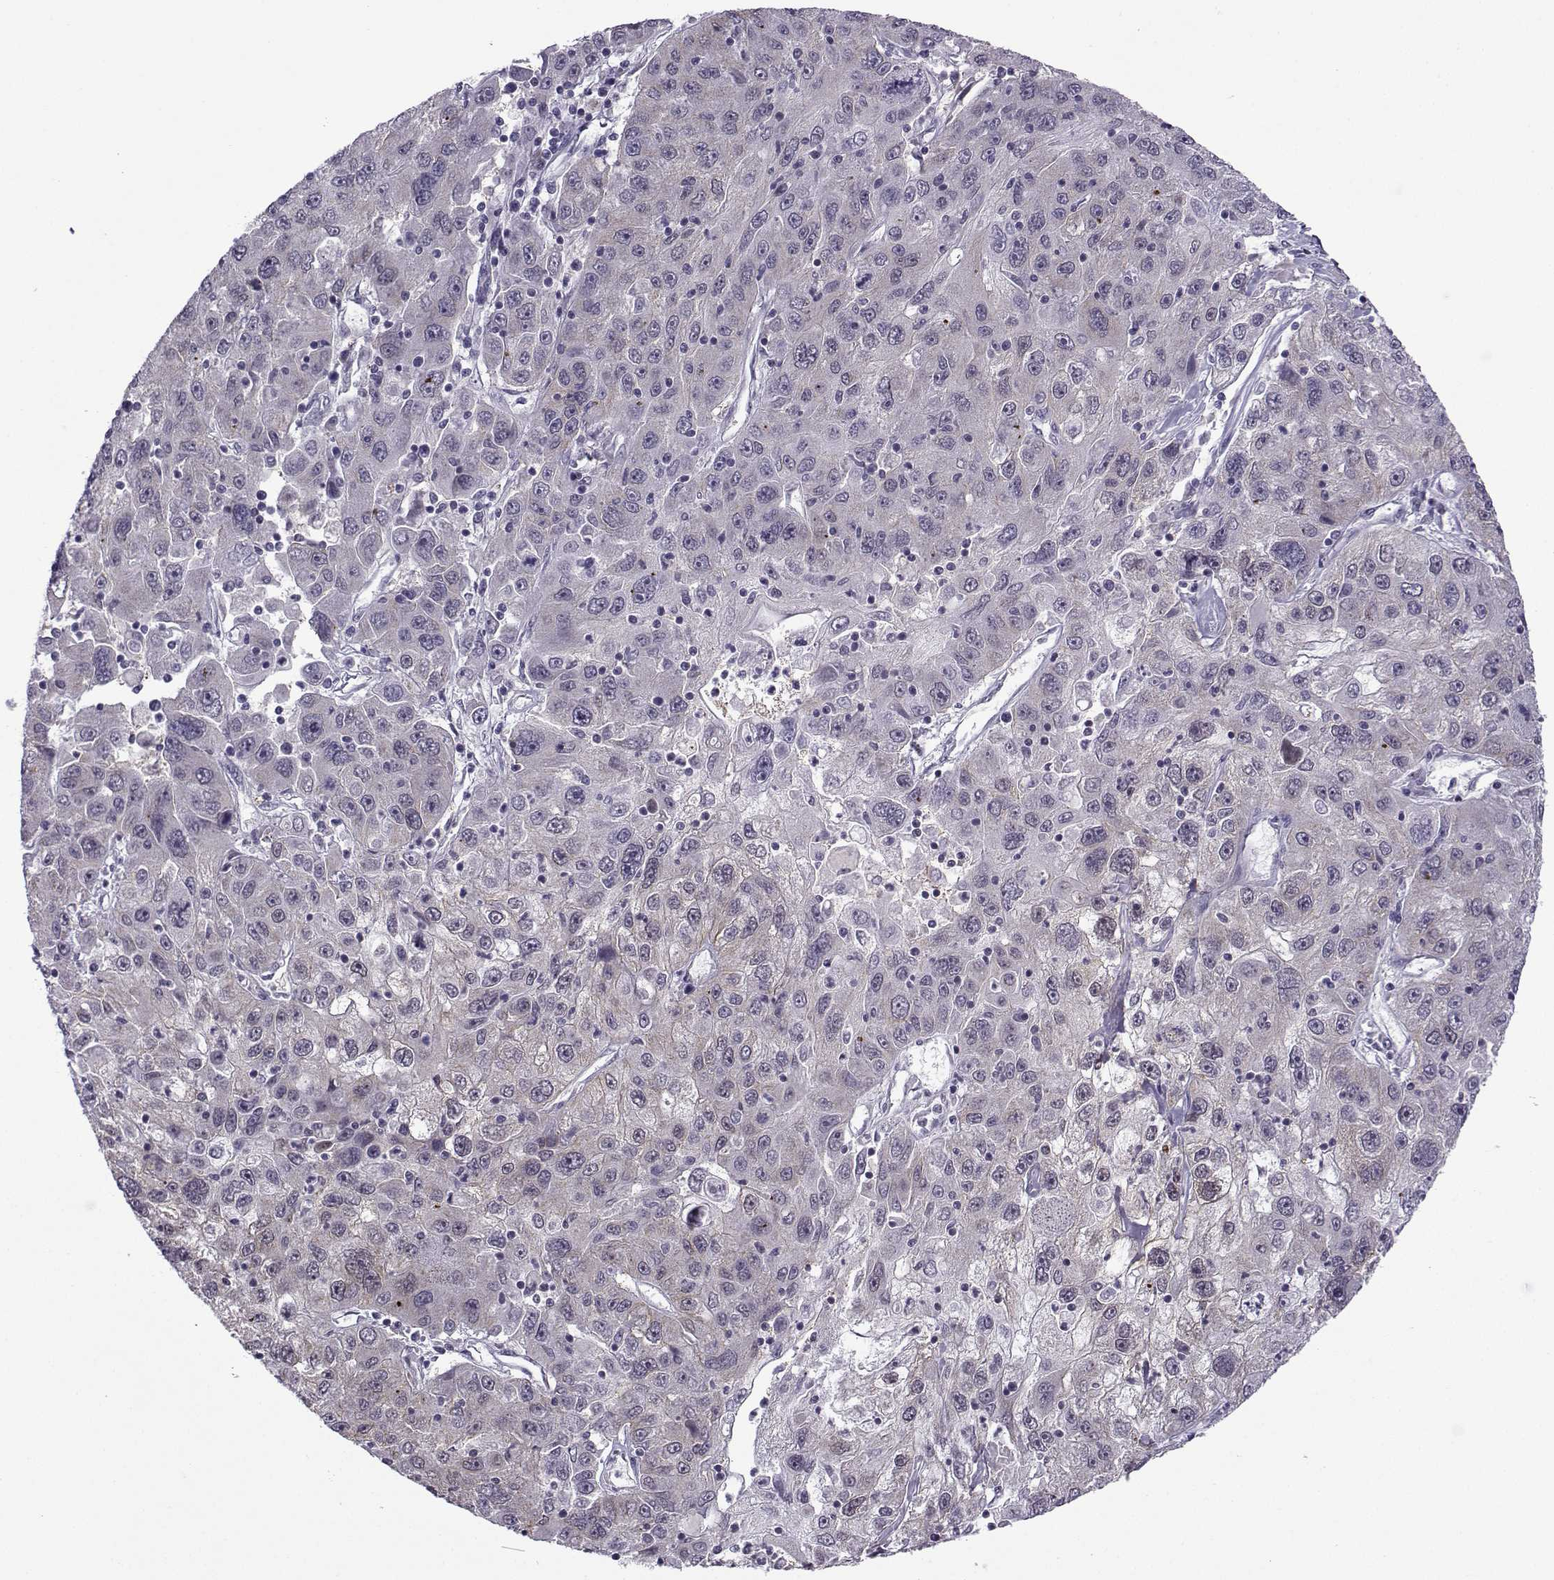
{"staining": {"intensity": "weak", "quantity": "<25%", "location": "cytoplasmic/membranous"}, "tissue": "stomach cancer", "cell_type": "Tumor cells", "image_type": "cancer", "snomed": [{"axis": "morphology", "description": "Adenocarcinoma, NOS"}, {"axis": "topography", "description": "Stomach"}], "caption": "There is no significant expression in tumor cells of stomach cancer (adenocarcinoma). (IHC, brightfield microscopy, high magnification).", "gene": "FGF3", "patient": {"sex": "male", "age": 56}}